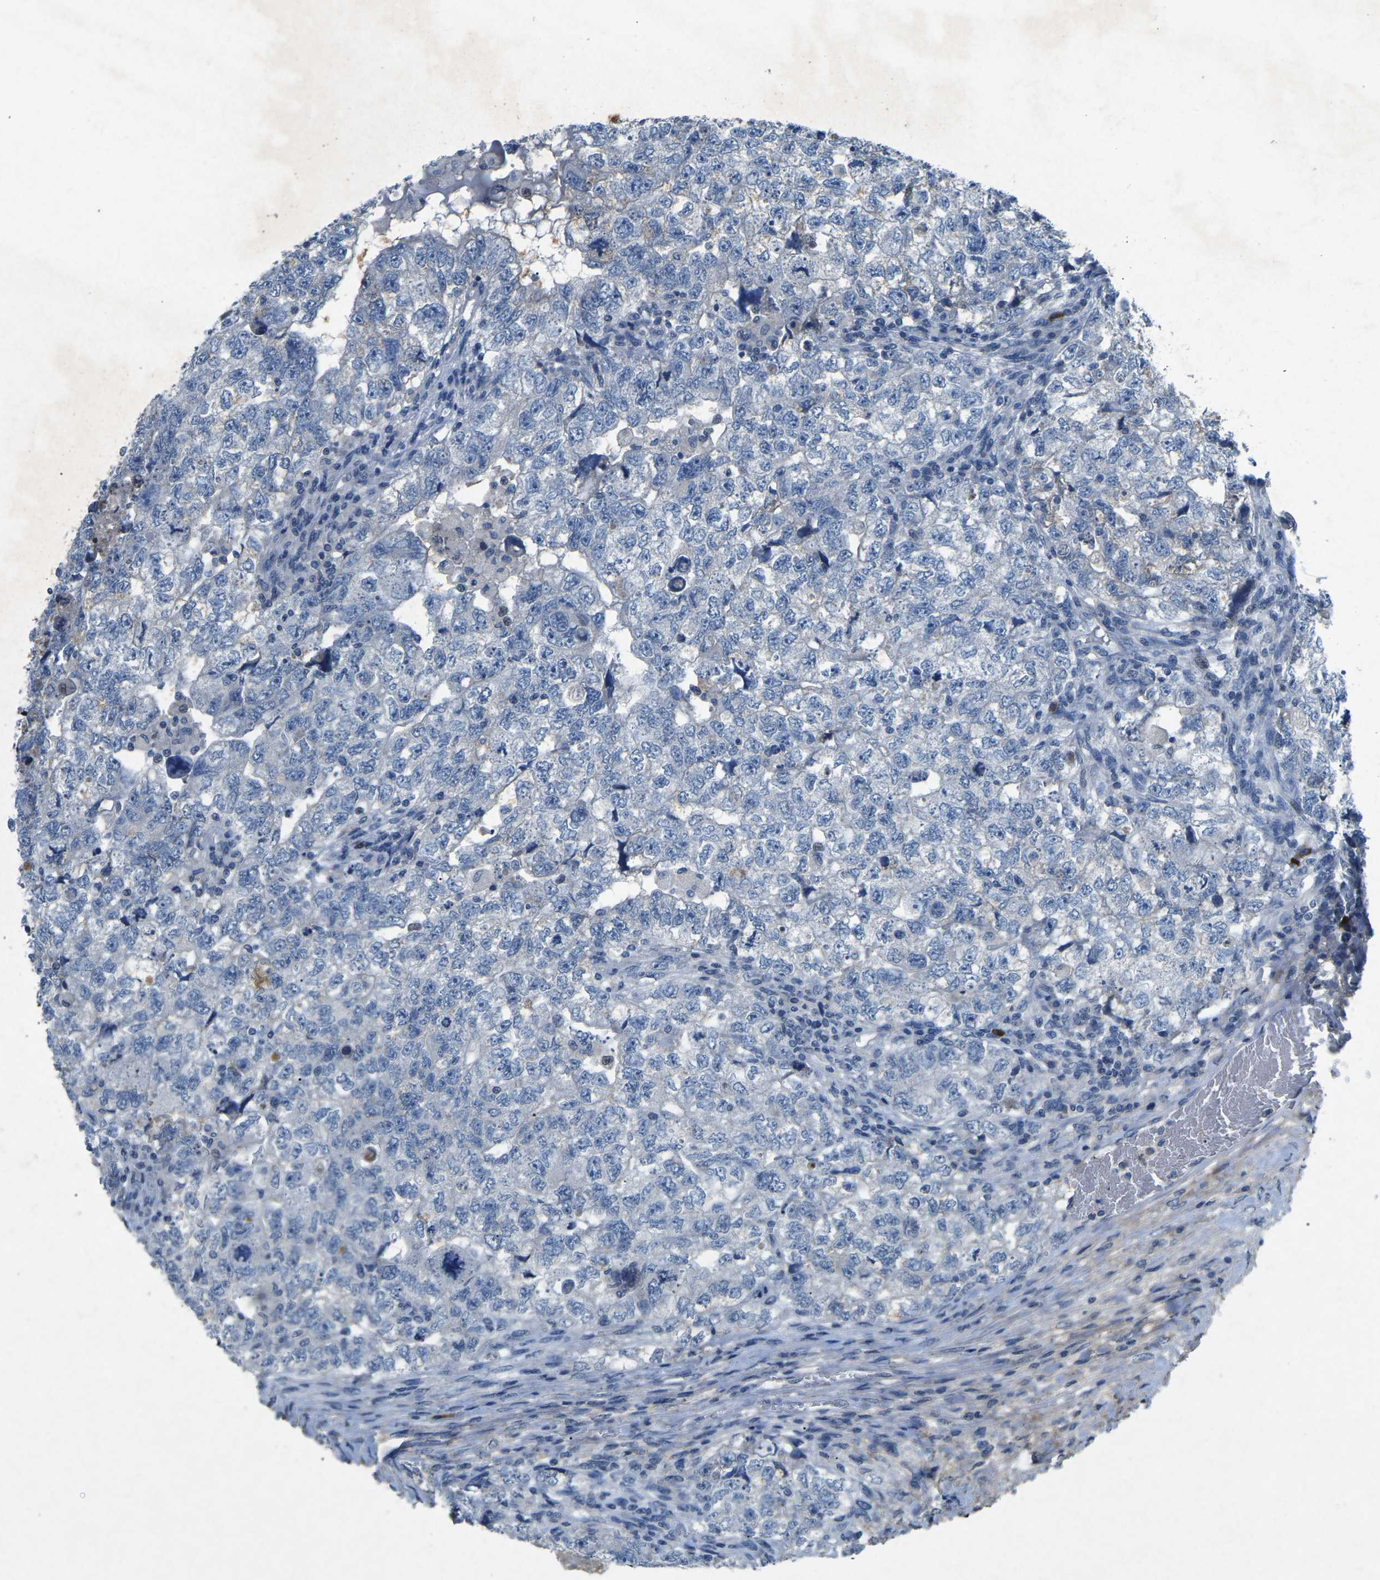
{"staining": {"intensity": "negative", "quantity": "none", "location": "none"}, "tissue": "testis cancer", "cell_type": "Tumor cells", "image_type": "cancer", "snomed": [{"axis": "morphology", "description": "Carcinoma, Embryonal, NOS"}, {"axis": "topography", "description": "Testis"}], "caption": "Immunohistochemical staining of testis cancer (embryonal carcinoma) demonstrates no significant positivity in tumor cells.", "gene": "PLG", "patient": {"sex": "male", "age": 36}}